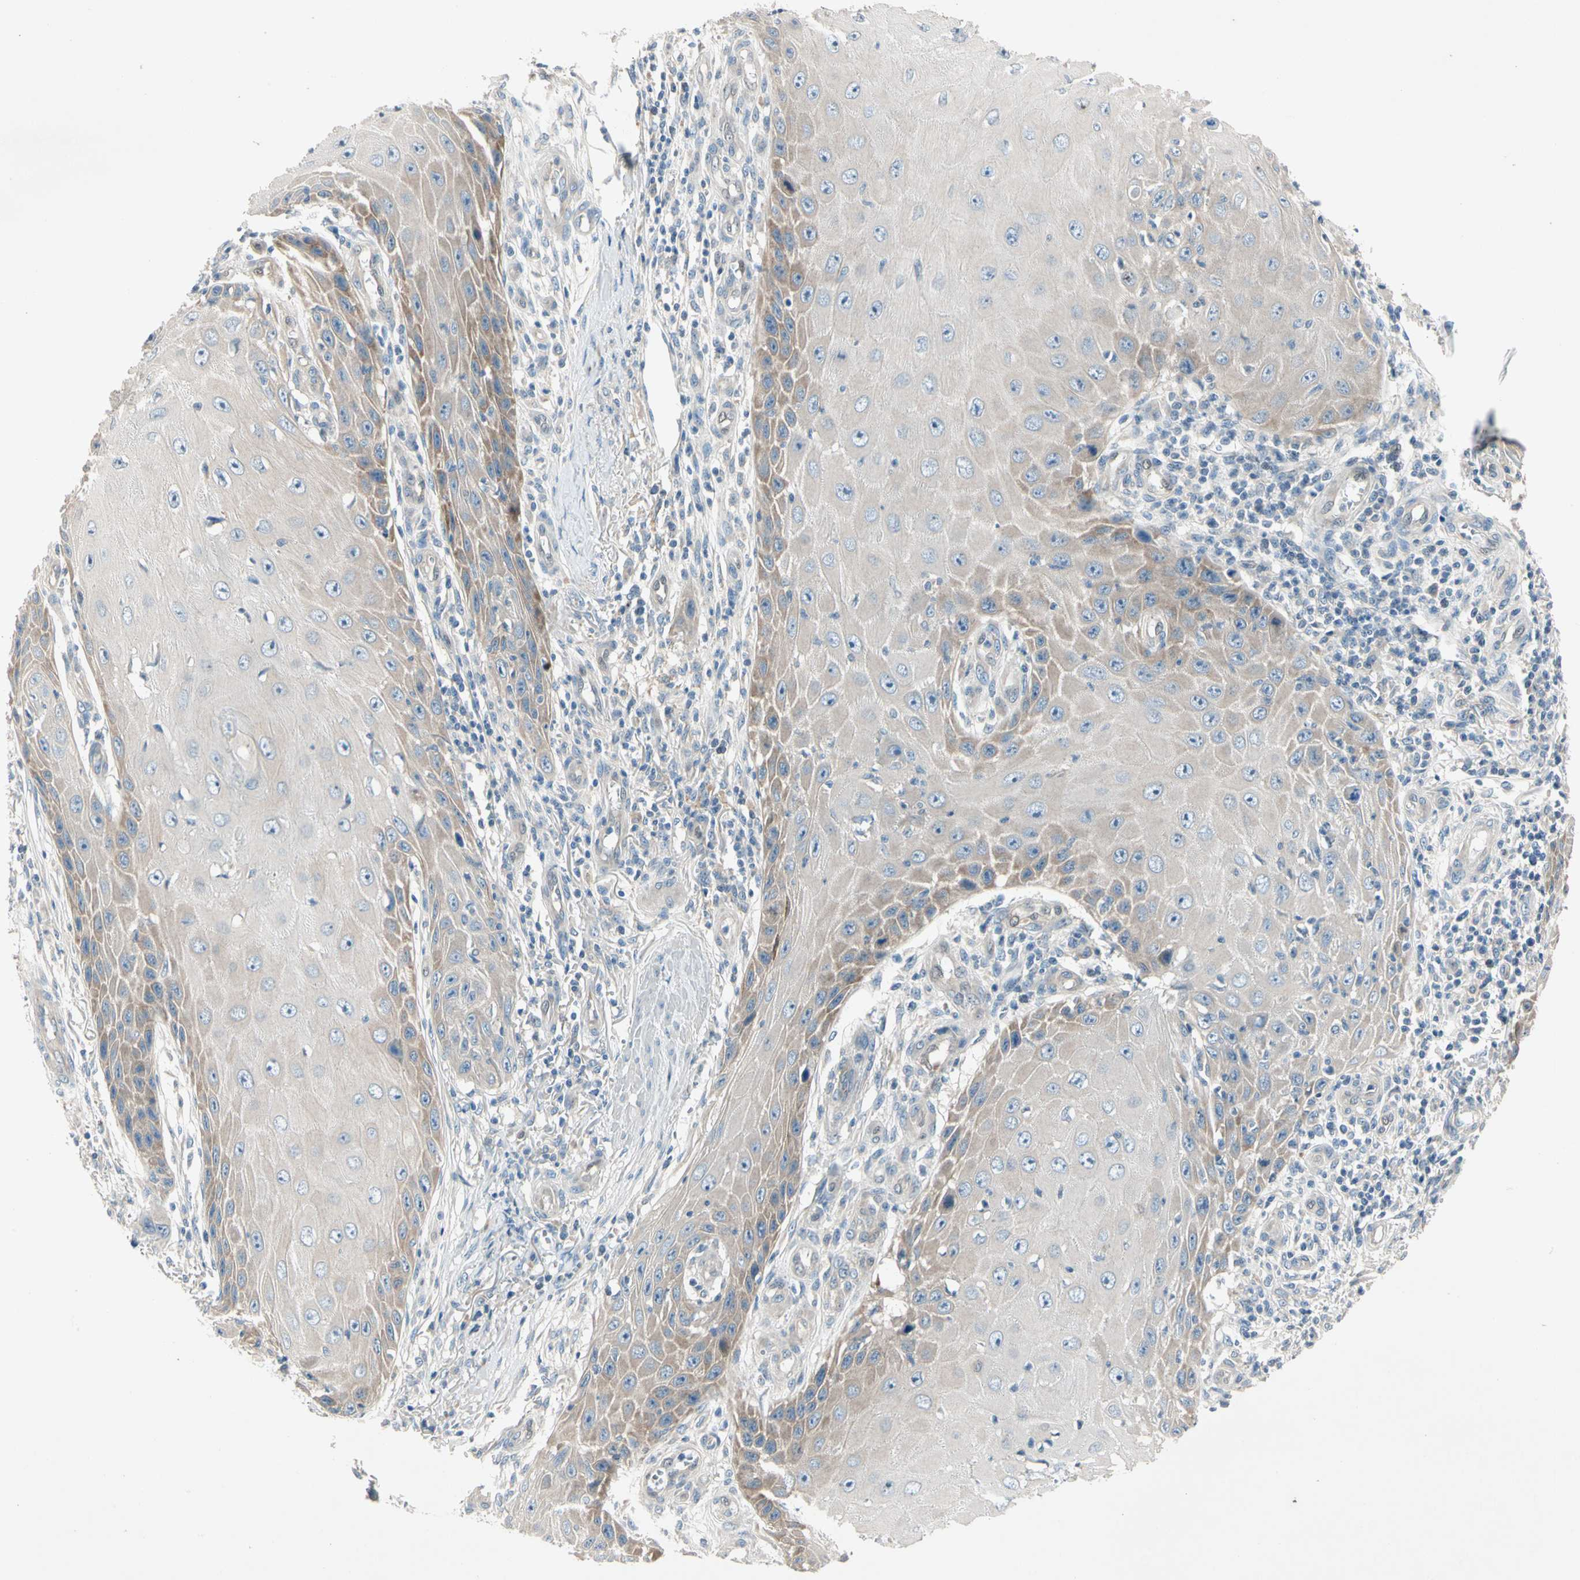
{"staining": {"intensity": "weak", "quantity": "<25%", "location": "cytoplasmic/membranous"}, "tissue": "skin cancer", "cell_type": "Tumor cells", "image_type": "cancer", "snomed": [{"axis": "morphology", "description": "Squamous cell carcinoma, NOS"}, {"axis": "topography", "description": "Skin"}], "caption": "Immunohistochemistry of human skin cancer exhibits no staining in tumor cells.", "gene": "IL1R1", "patient": {"sex": "female", "age": 73}}